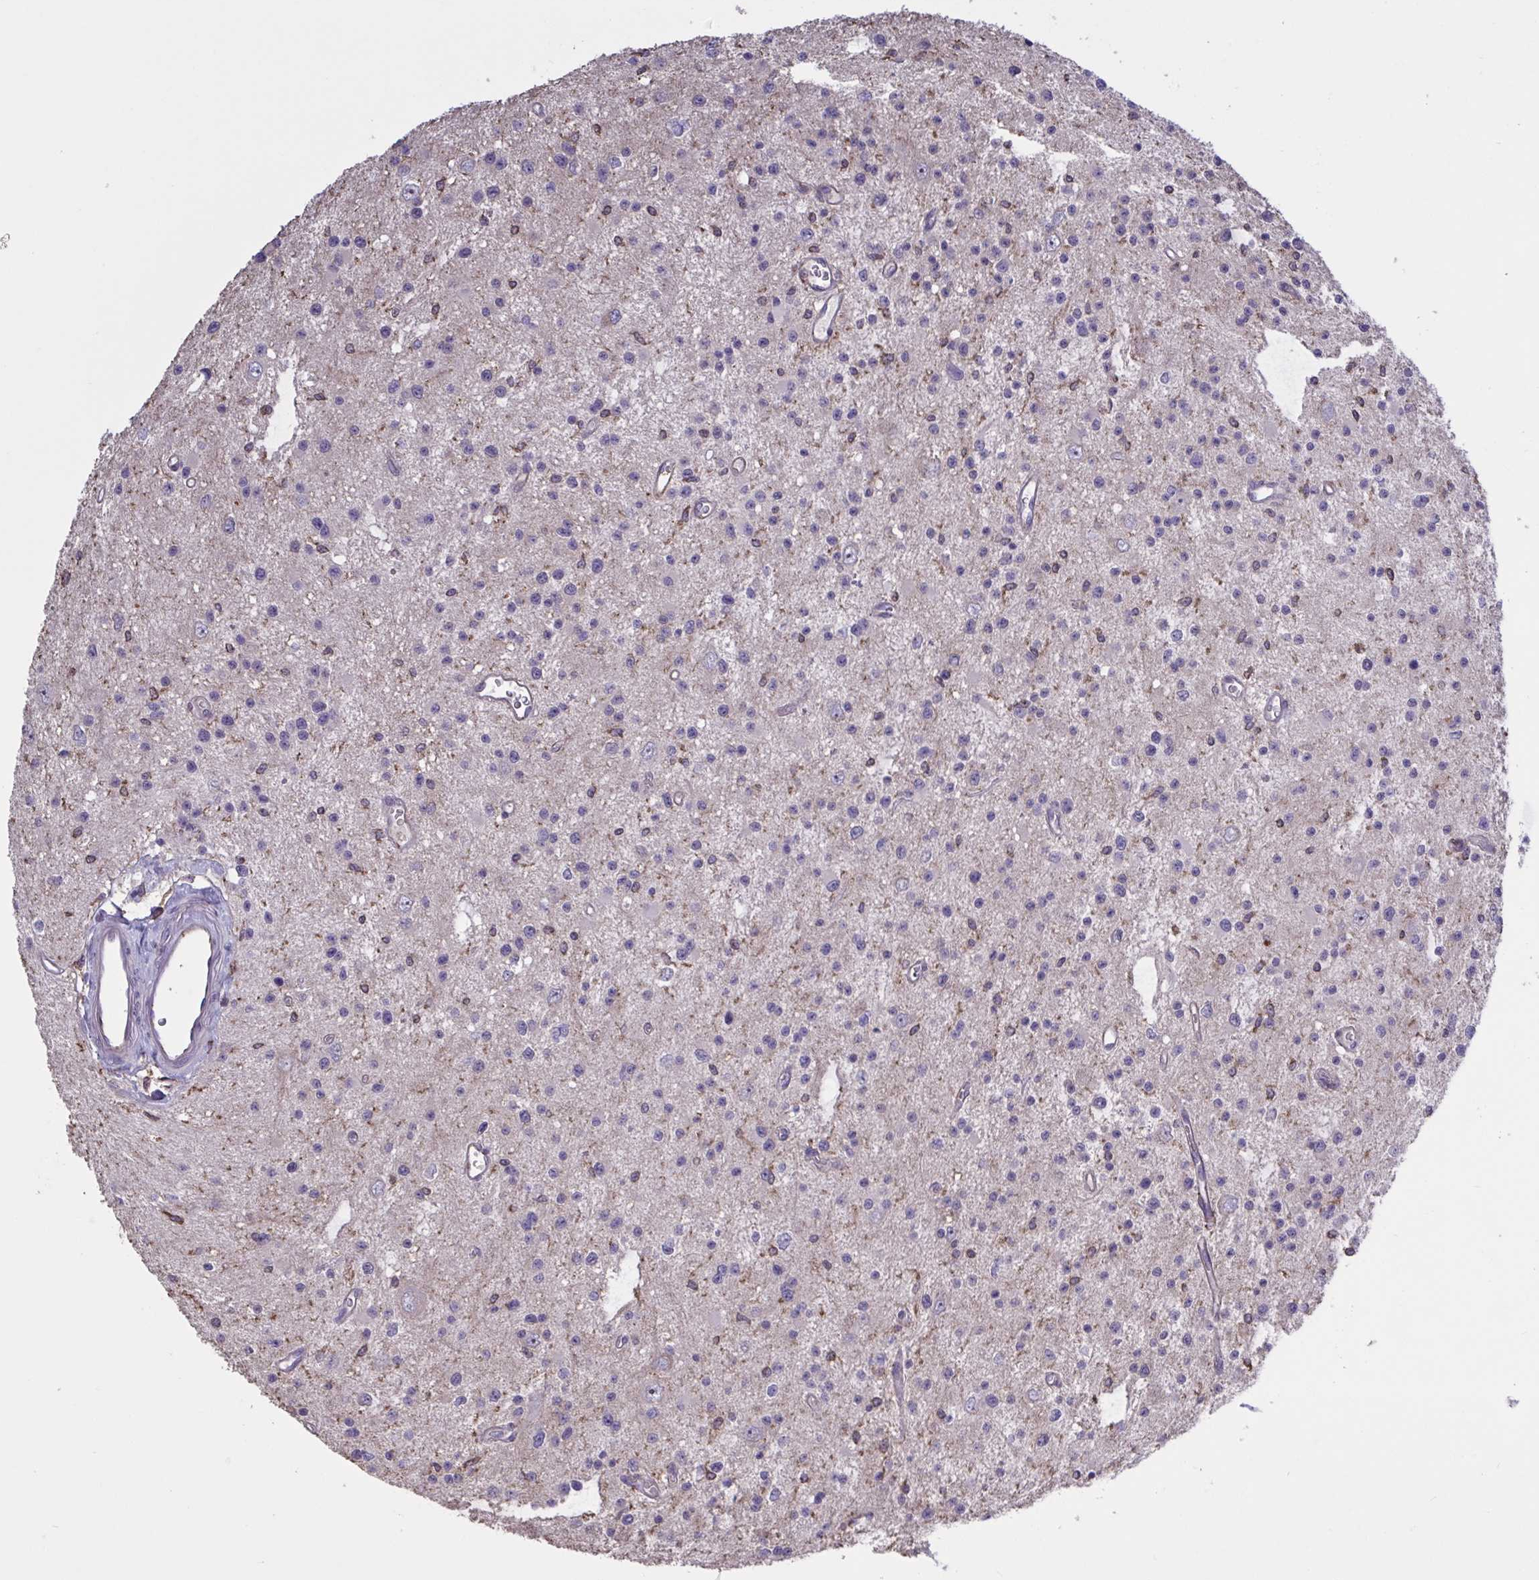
{"staining": {"intensity": "negative", "quantity": "none", "location": "none"}, "tissue": "glioma", "cell_type": "Tumor cells", "image_type": "cancer", "snomed": [{"axis": "morphology", "description": "Glioma, malignant, Low grade"}, {"axis": "topography", "description": "Brain"}], "caption": "A high-resolution histopathology image shows immunohistochemistry (IHC) staining of glioma, which reveals no significant staining in tumor cells.", "gene": "CD101", "patient": {"sex": "male", "age": 43}}